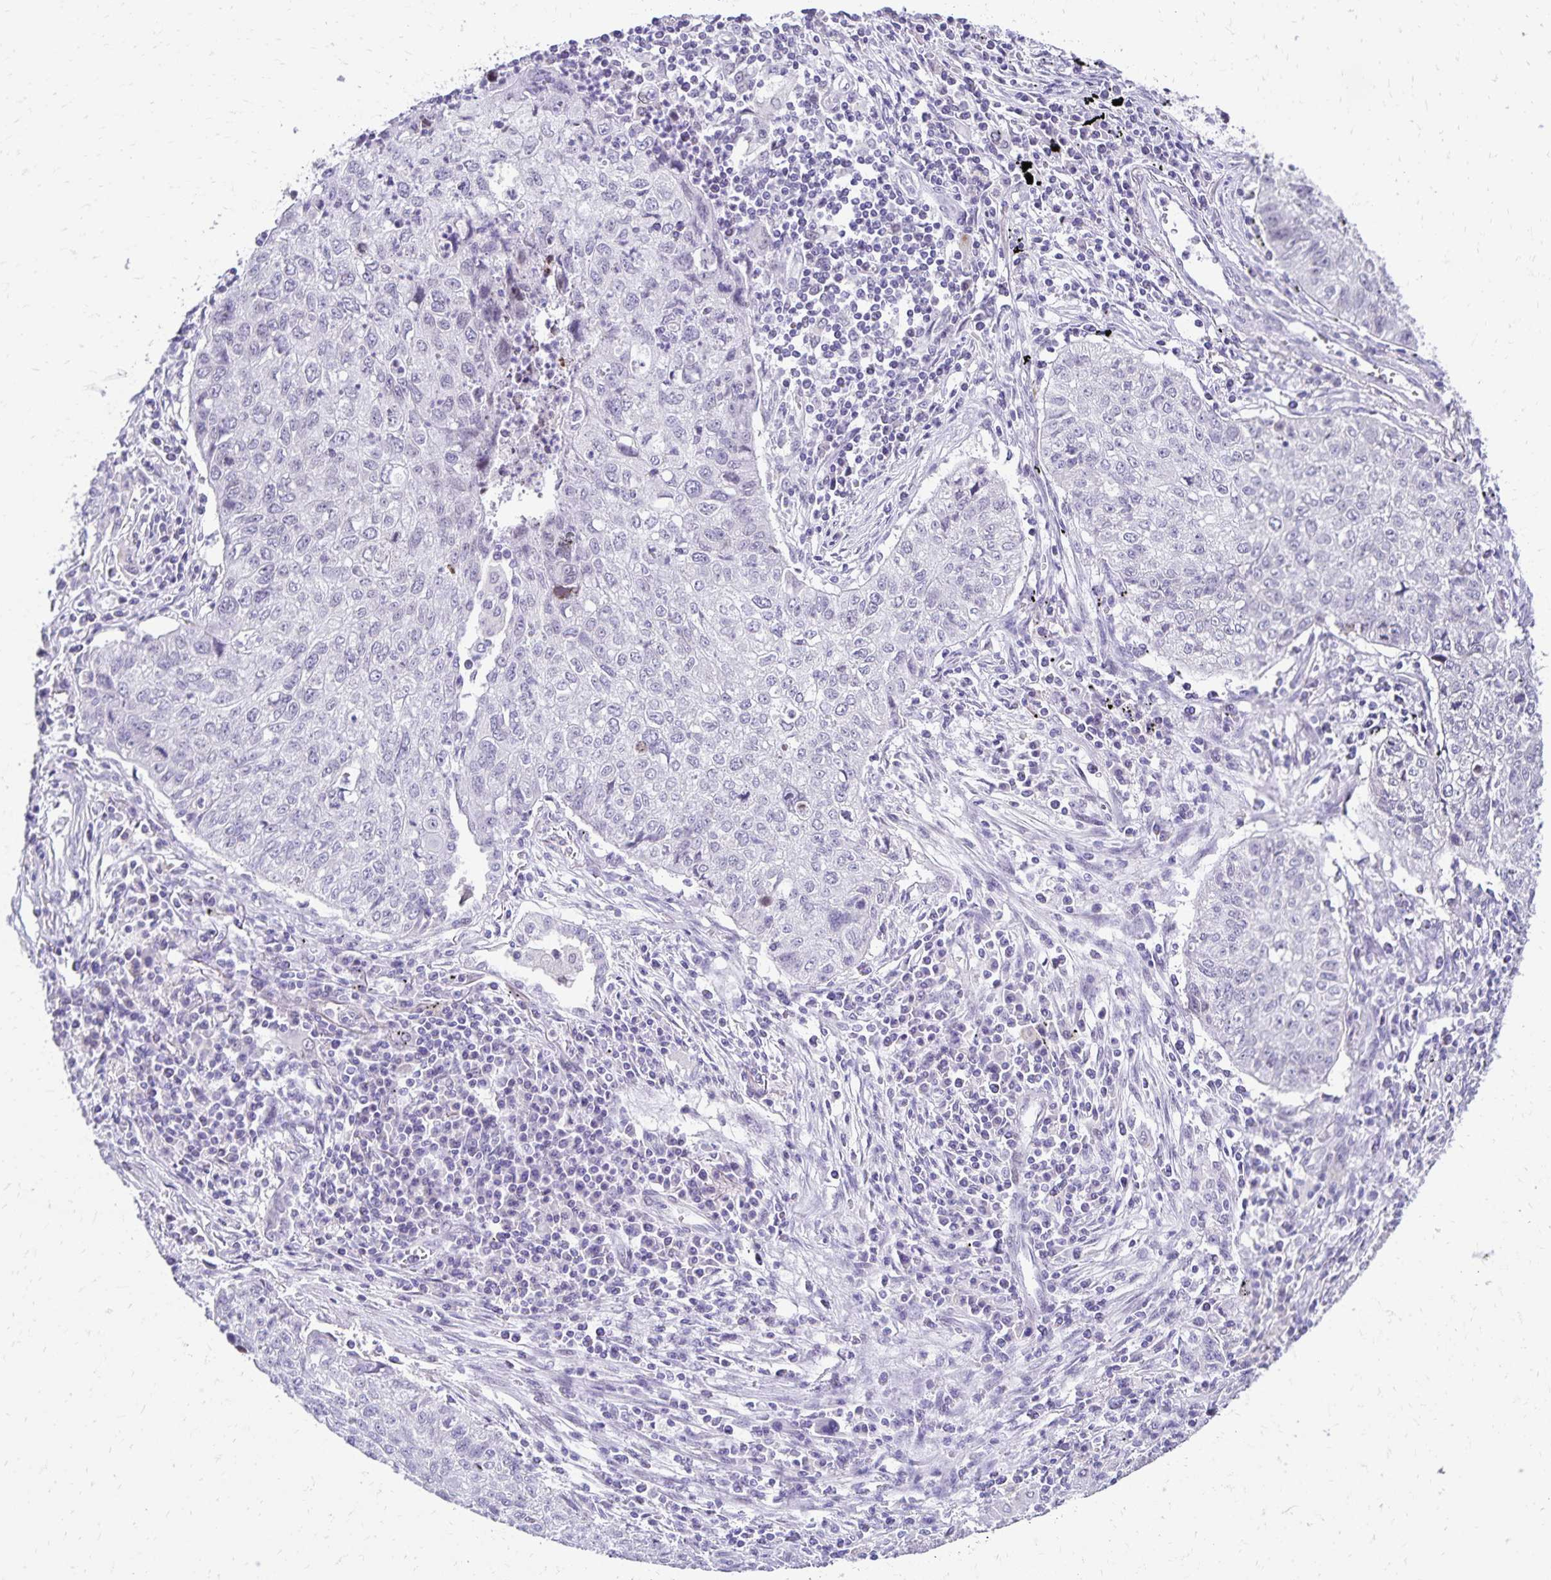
{"staining": {"intensity": "negative", "quantity": "none", "location": "none"}, "tissue": "lung cancer", "cell_type": "Tumor cells", "image_type": "cancer", "snomed": [{"axis": "morphology", "description": "Normal morphology"}, {"axis": "morphology", "description": "Aneuploidy"}, {"axis": "morphology", "description": "Squamous cell carcinoma, NOS"}, {"axis": "topography", "description": "Lymph node"}, {"axis": "topography", "description": "Lung"}], "caption": "High power microscopy micrograph of an immunohistochemistry image of lung aneuploidy, revealing no significant expression in tumor cells.", "gene": "FAM166C", "patient": {"sex": "female", "age": 76}}